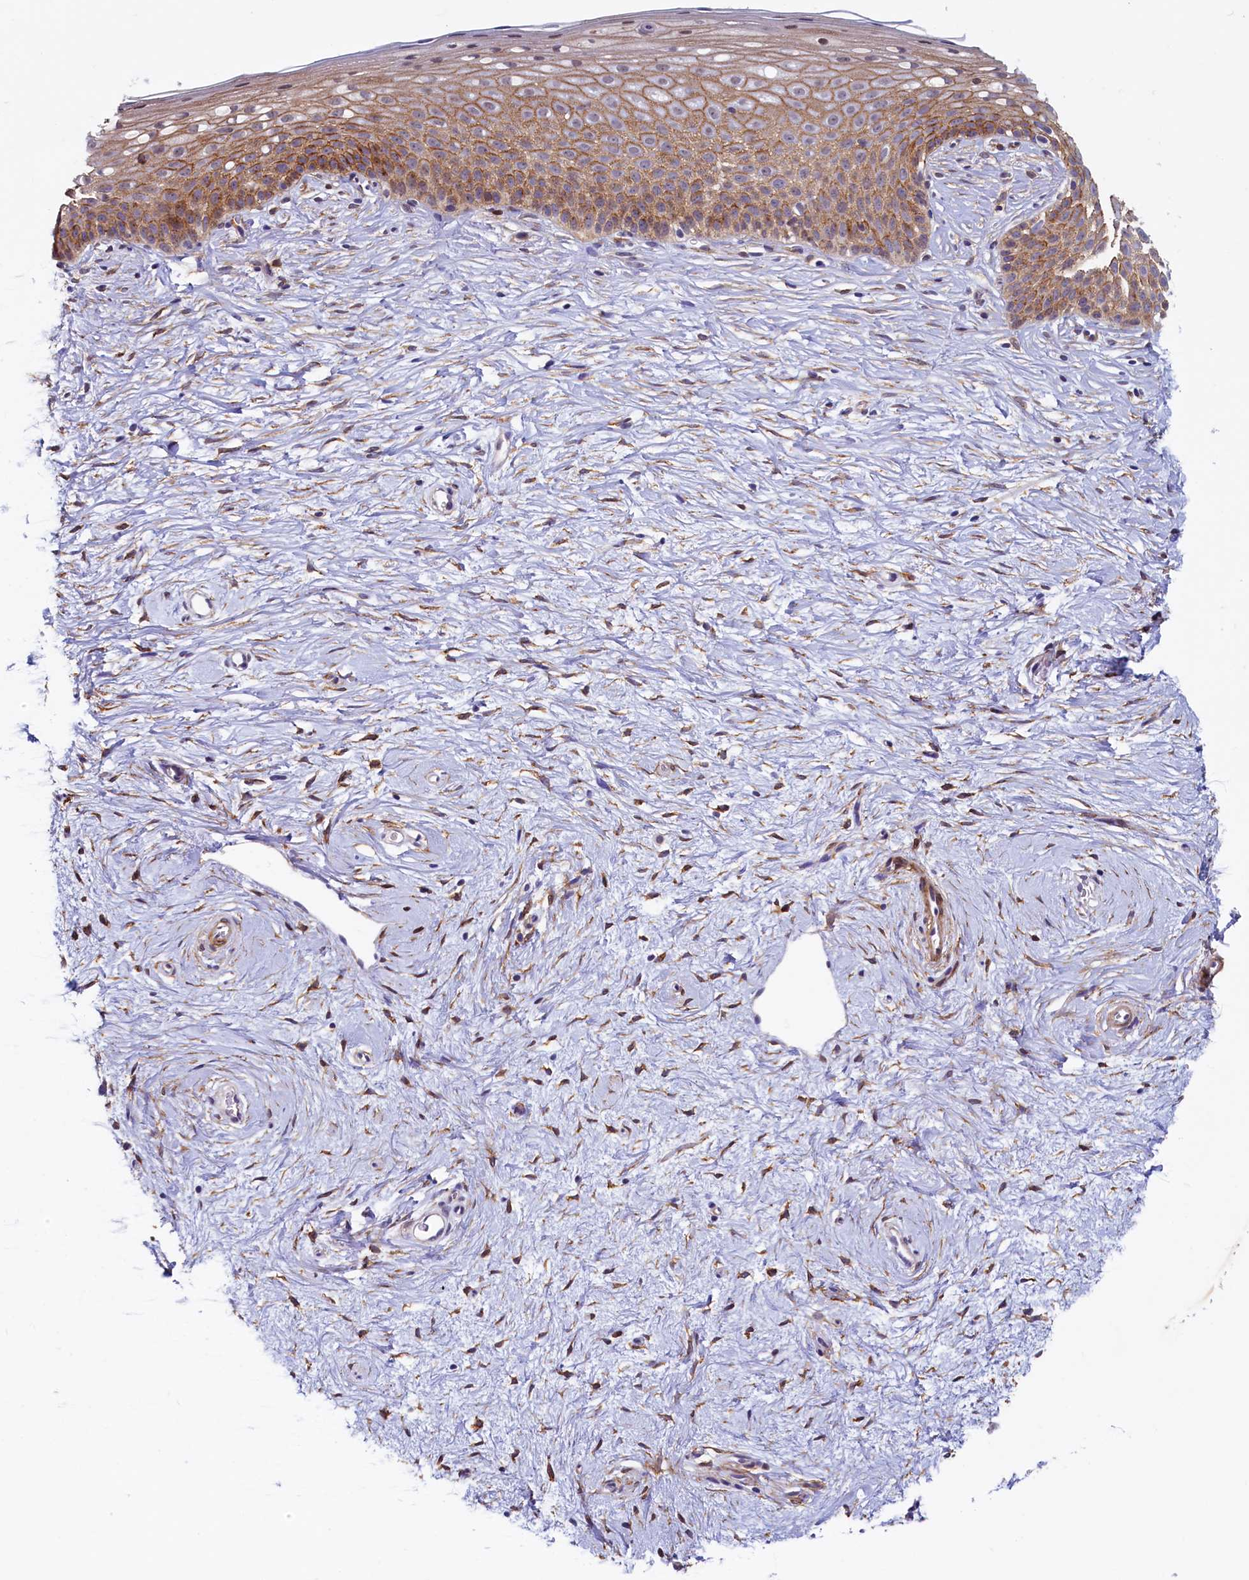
{"staining": {"intensity": "weak", "quantity": "25%-75%", "location": "cytoplasmic/membranous,nuclear"}, "tissue": "cervix", "cell_type": "Glandular cells", "image_type": "normal", "snomed": [{"axis": "morphology", "description": "Normal tissue, NOS"}, {"axis": "topography", "description": "Cervix"}], "caption": "The image displays staining of unremarkable cervix, revealing weak cytoplasmic/membranous,nuclear protein expression (brown color) within glandular cells. The protein is shown in brown color, while the nuclei are stained blue.", "gene": "PACSIN3", "patient": {"sex": "female", "age": 57}}